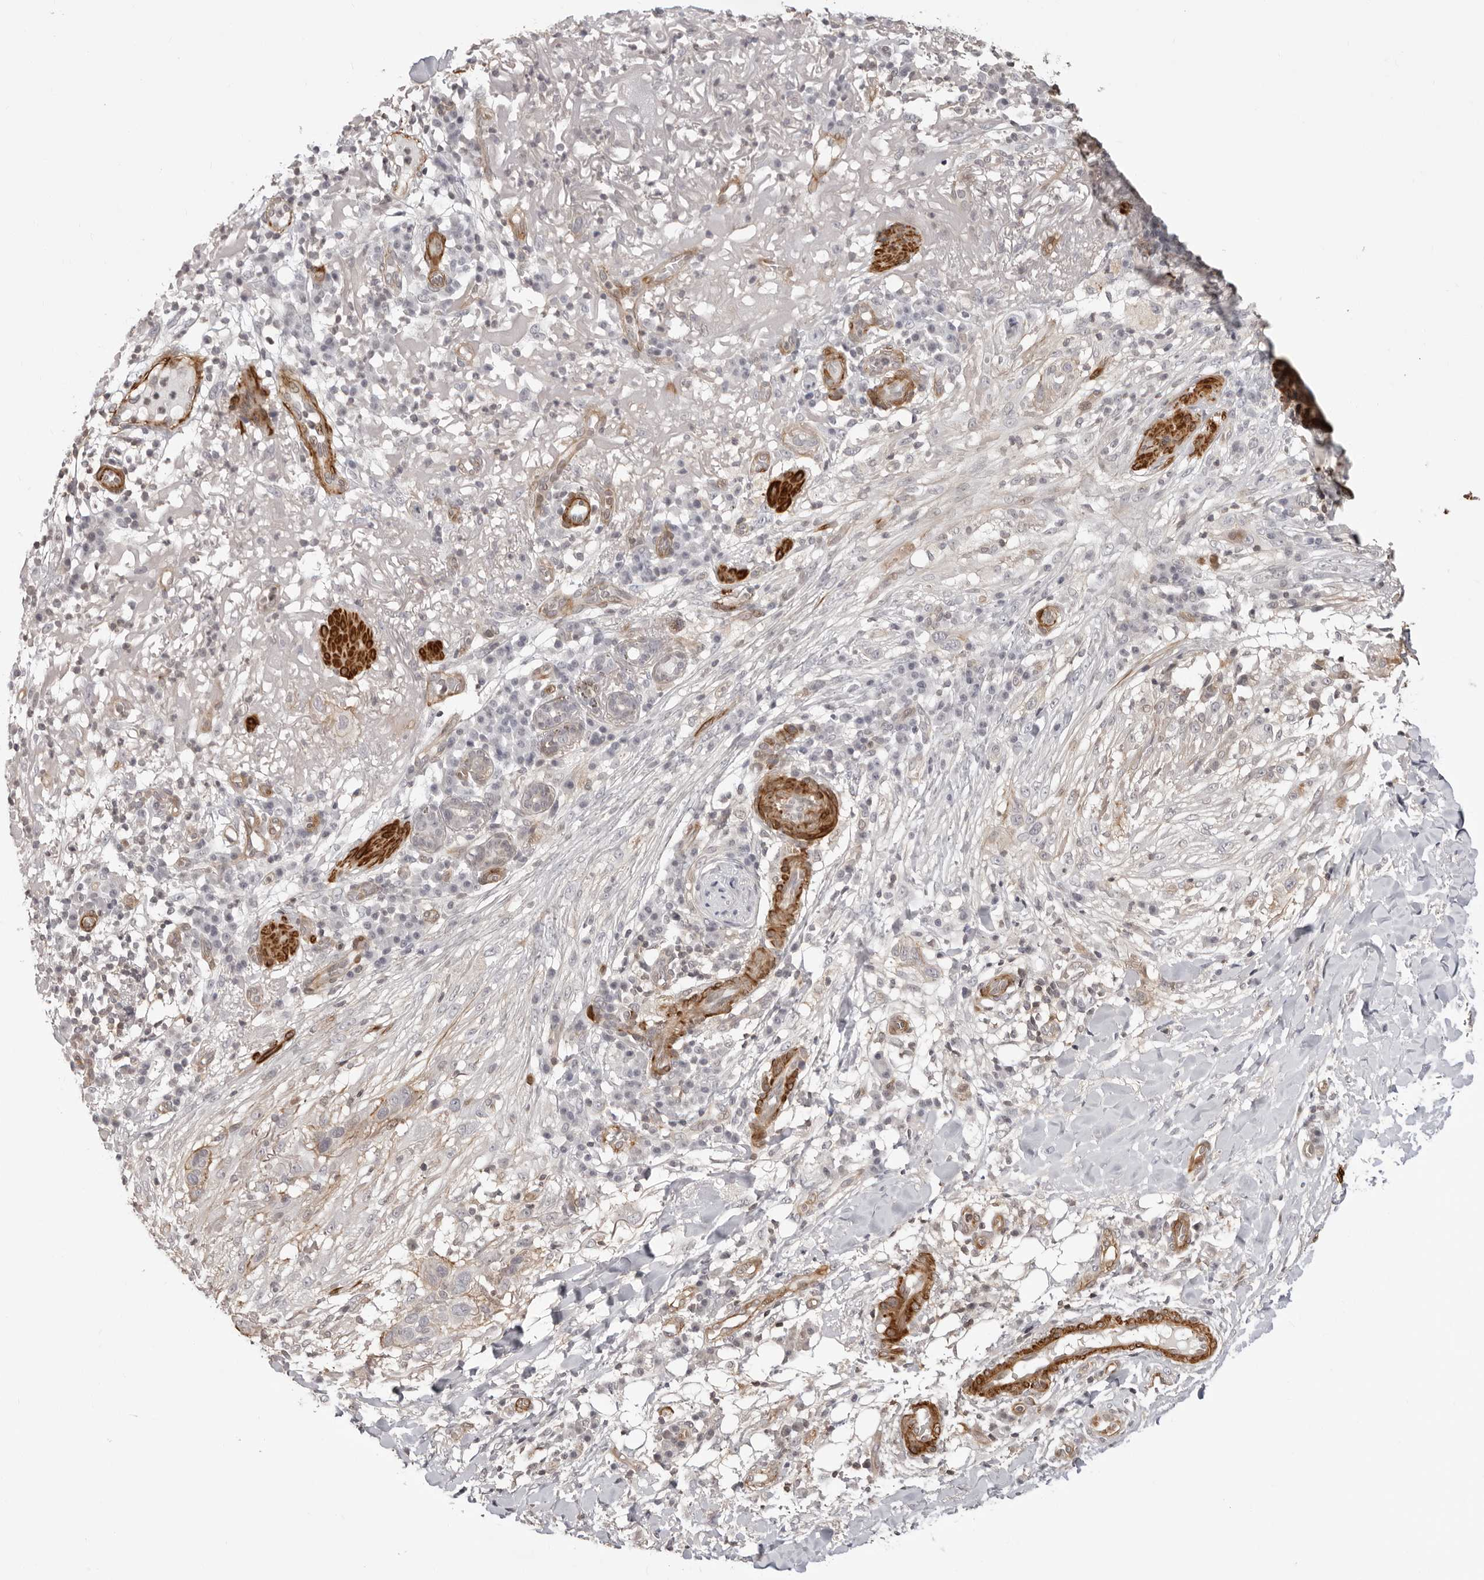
{"staining": {"intensity": "negative", "quantity": "none", "location": "none"}, "tissue": "skin cancer", "cell_type": "Tumor cells", "image_type": "cancer", "snomed": [{"axis": "morphology", "description": "Normal tissue, NOS"}, {"axis": "morphology", "description": "Squamous cell carcinoma, NOS"}, {"axis": "topography", "description": "Skin"}], "caption": "Immunohistochemistry (IHC) of skin squamous cell carcinoma reveals no expression in tumor cells.", "gene": "UNK", "patient": {"sex": "female", "age": 96}}